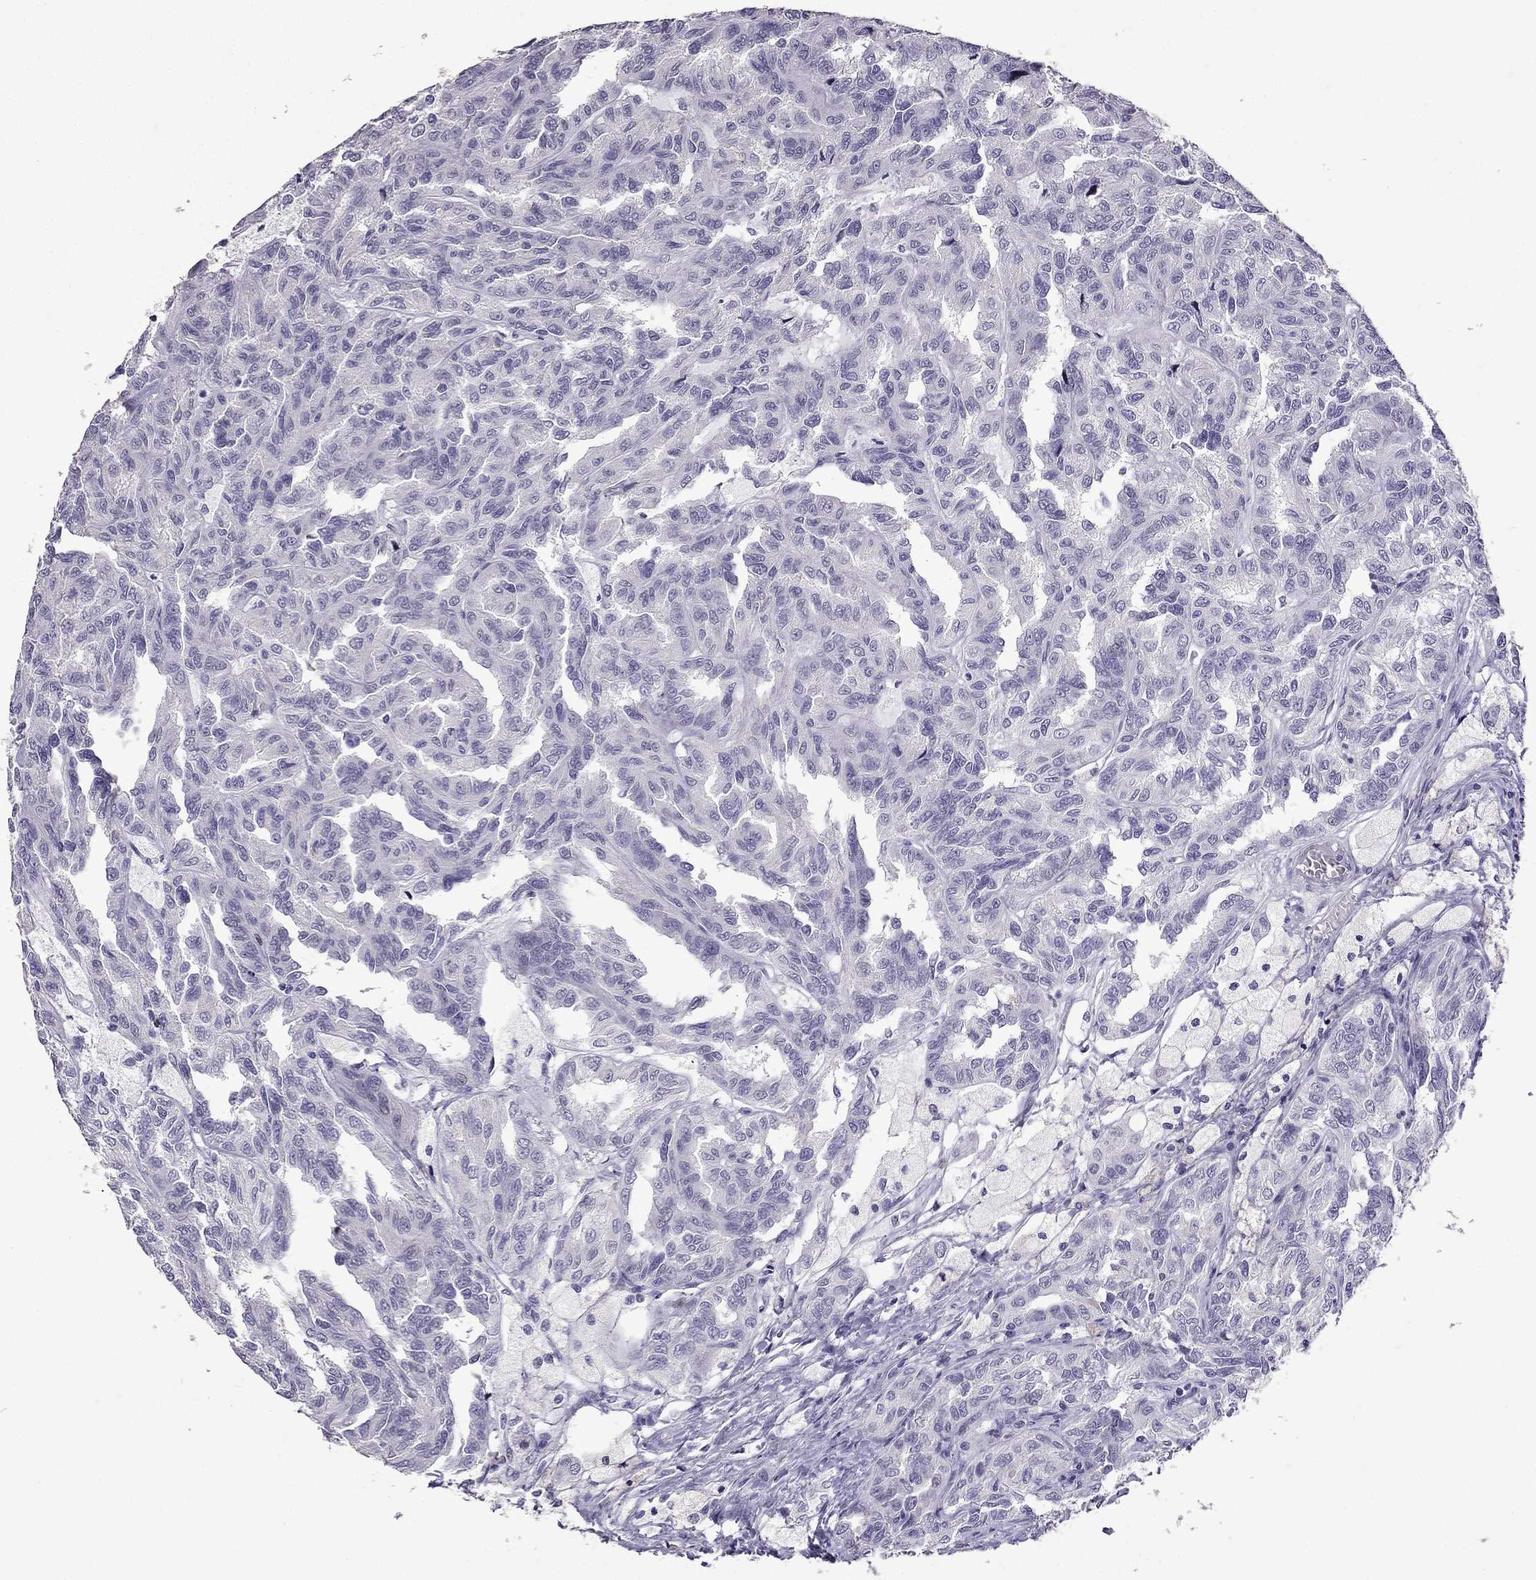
{"staining": {"intensity": "negative", "quantity": "none", "location": "none"}, "tissue": "renal cancer", "cell_type": "Tumor cells", "image_type": "cancer", "snomed": [{"axis": "morphology", "description": "Adenocarcinoma, NOS"}, {"axis": "topography", "description": "Kidney"}], "caption": "Human renal adenocarcinoma stained for a protein using immunohistochemistry displays no staining in tumor cells.", "gene": "TTN", "patient": {"sex": "male", "age": 79}}